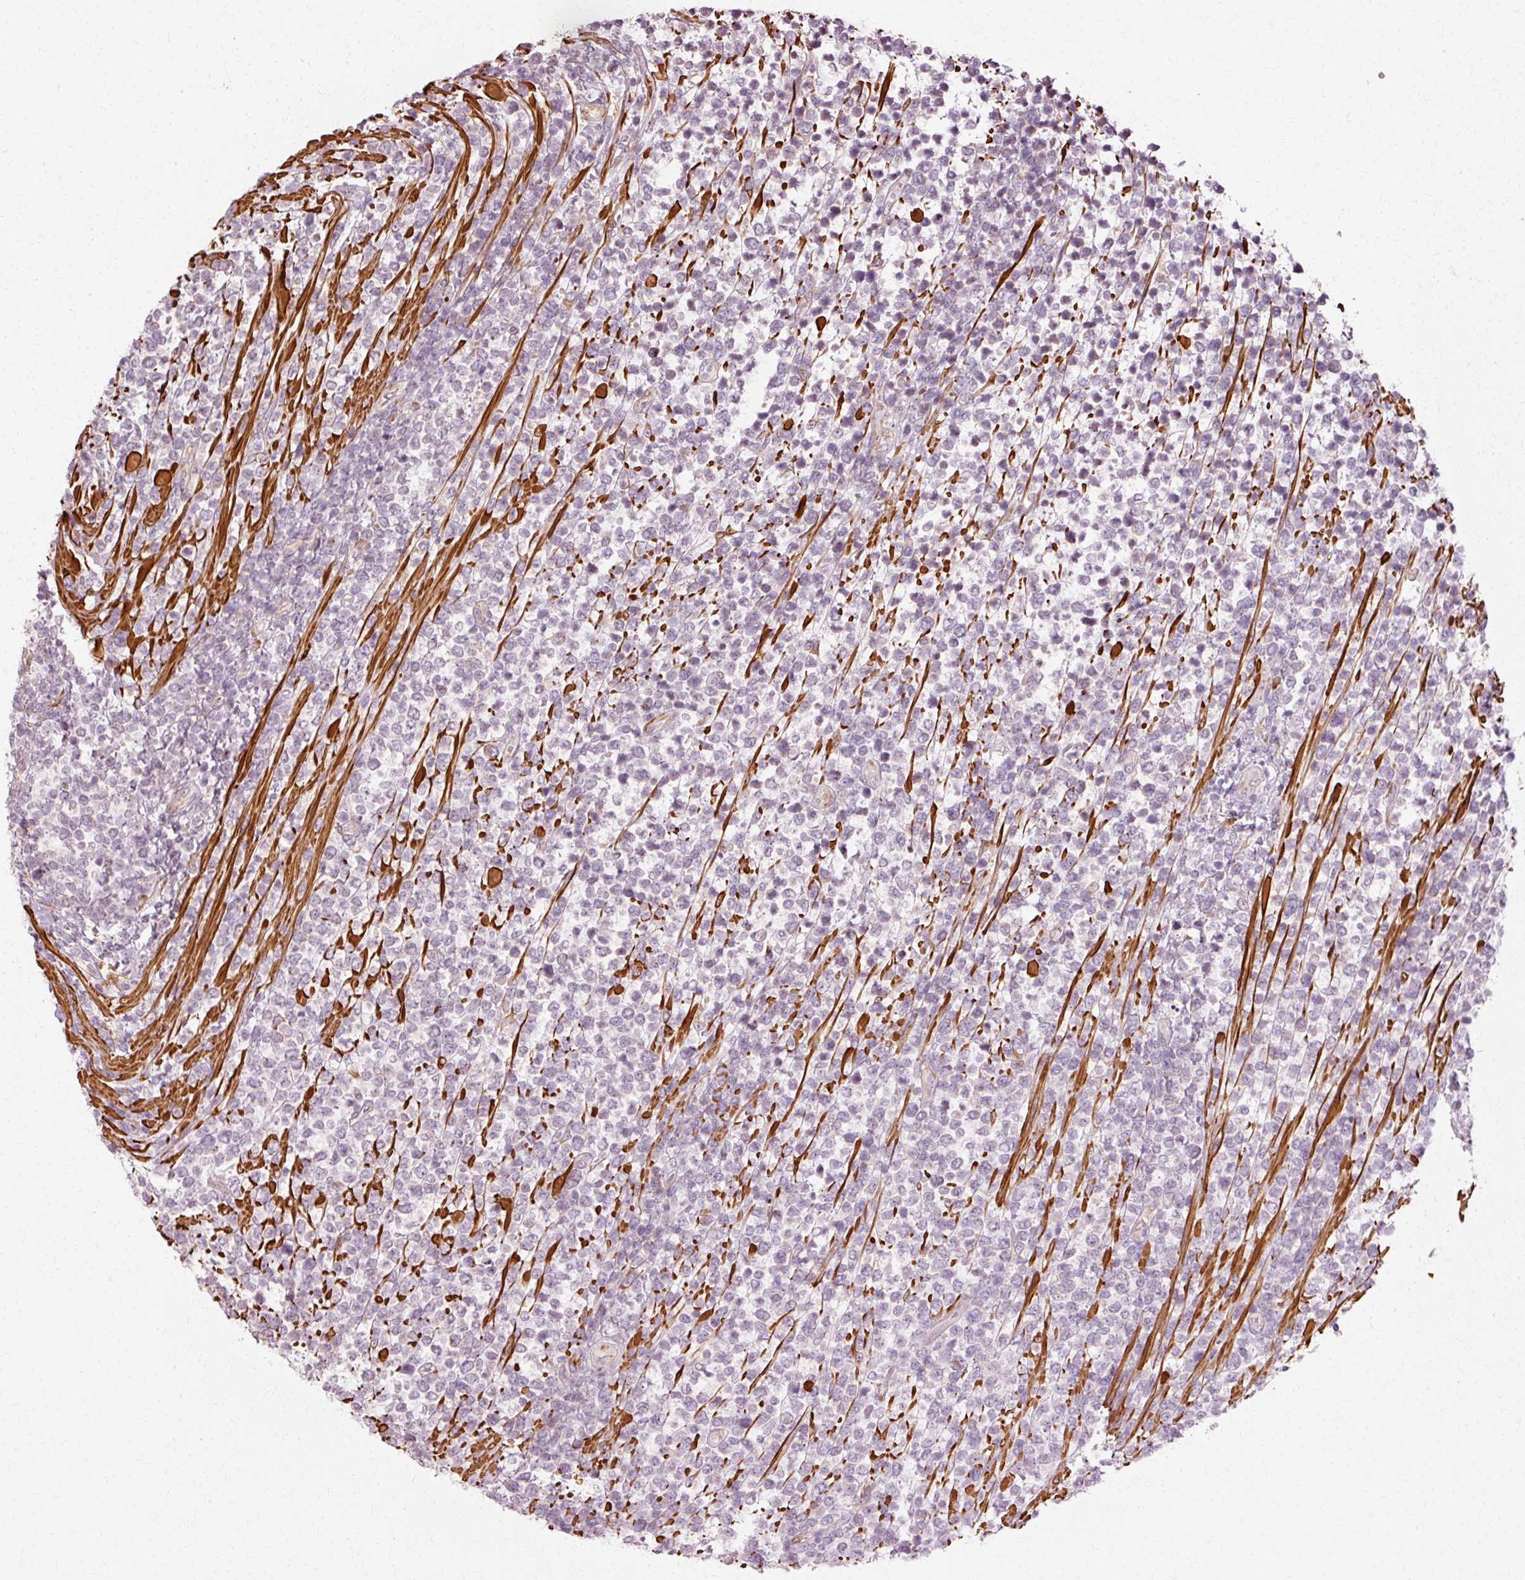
{"staining": {"intensity": "negative", "quantity": "none", "location": "none"}, "tissue": "lymphoma", "cell_type": "Tumor cells", "image_type": "cancer", "snomed": [{"axis": "morphology", "description": "Malignant lymphoma, non-Hodgkin's type, High grade"}, {"axis": "topography", "description": "Soft tissue"}], "caption": "There is no significant staining in tumor cells of malignant lymphoma, non-Hodgkin's type (high-grade). (DAB (3,3'-diaminobenzidine) IHC with hematoxylin counter stain).", "gene": "RGPD5", "patient": {"sex": "female", "age": 56}}